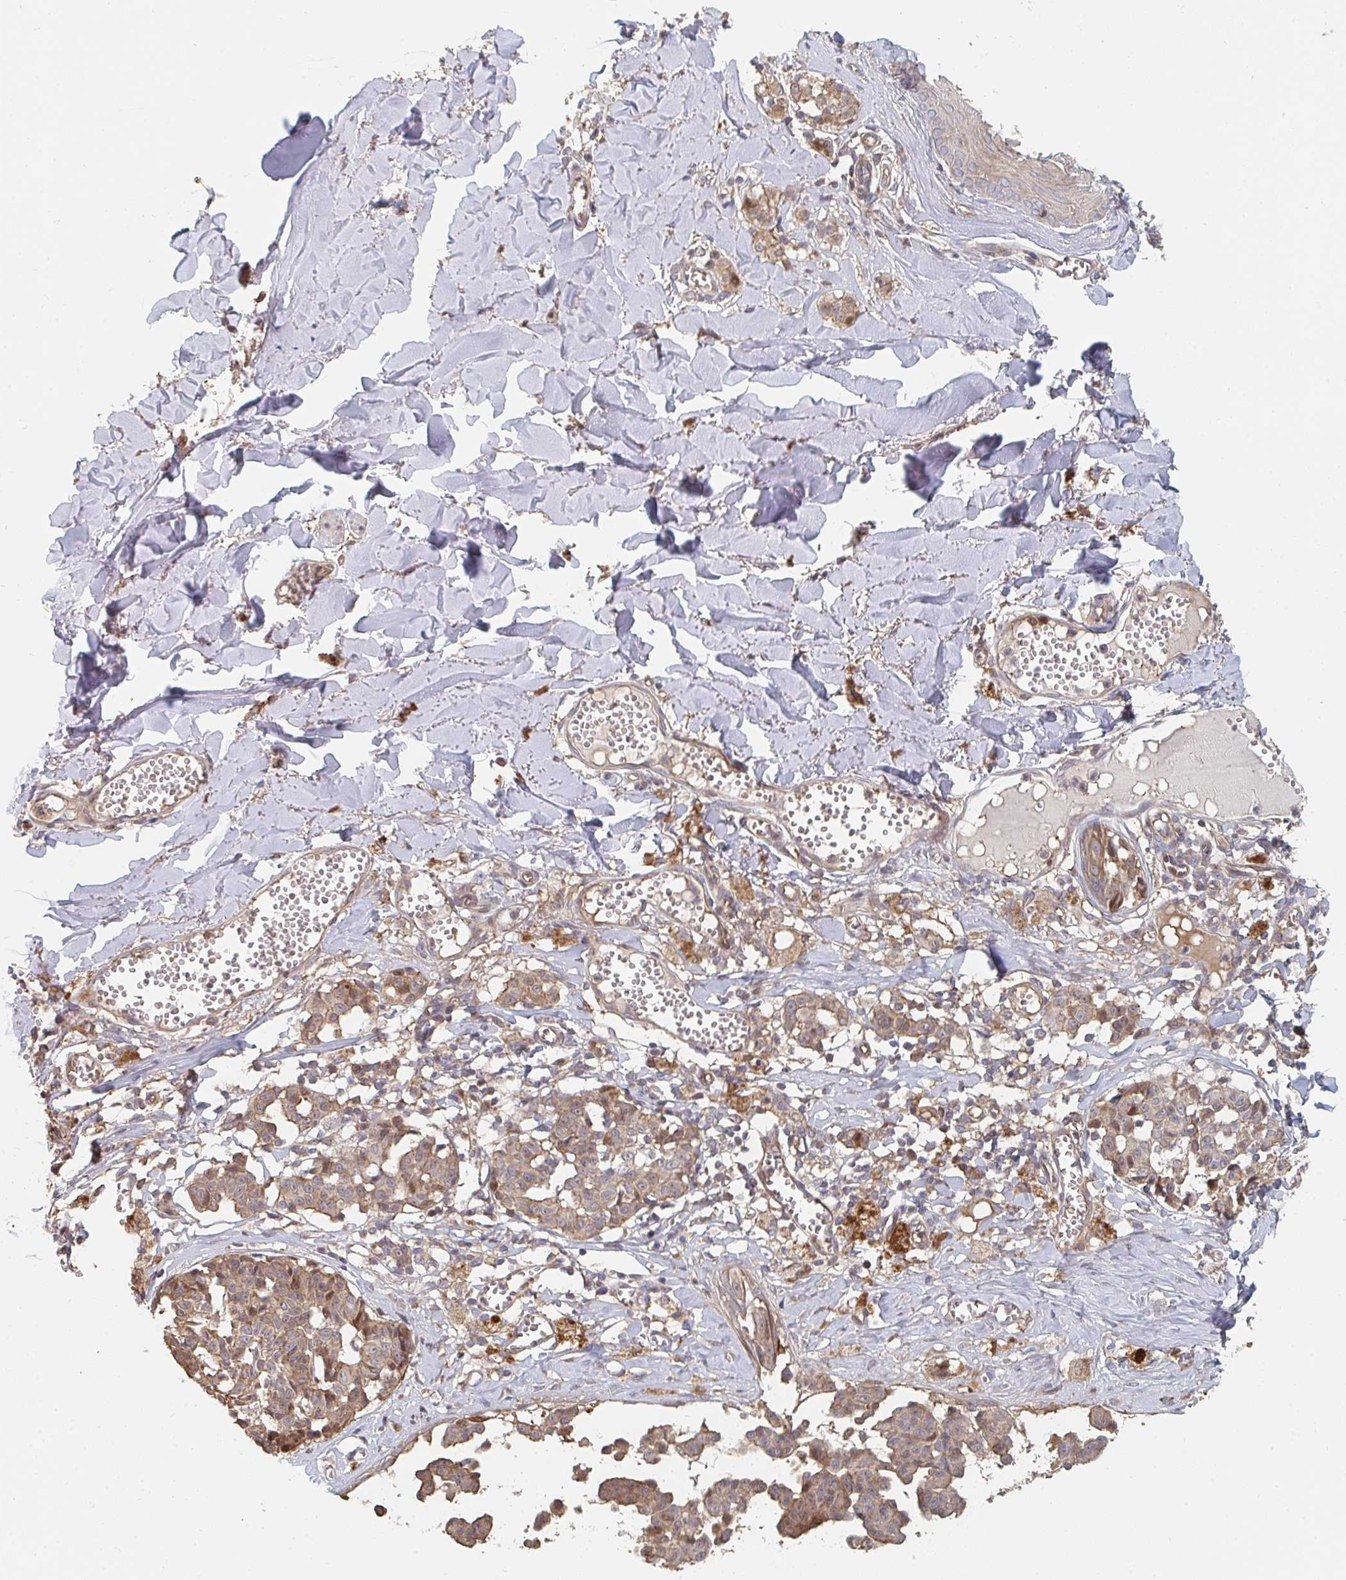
{"staining": {"intensity": "moderate", "quantity": ">75%", "location": "cytoplasmic/membranous"}, "tissue": "melanoma", "cell_type": "Tumor cells", "image_type": "cancer", "snomed": [{"axis": "morphology", "description": "Malignant melanoma, NOS"}, {"axis": "topography", "description": "Skin"}], "caption": "Immunohistochemistry (DAB) staining of malignant melanoma shows moderate cytoplasmic/membranous protein positivity in about >75% of tumor cells. The protein of interest is stained brown, and the nuclei are stained in blue (DAB (3,3'-diaminobenzidine) IHC with brightfield microscopy, high magnification).", "gene": "PTEN", "patient": {"sex": "female", "age": 43}}